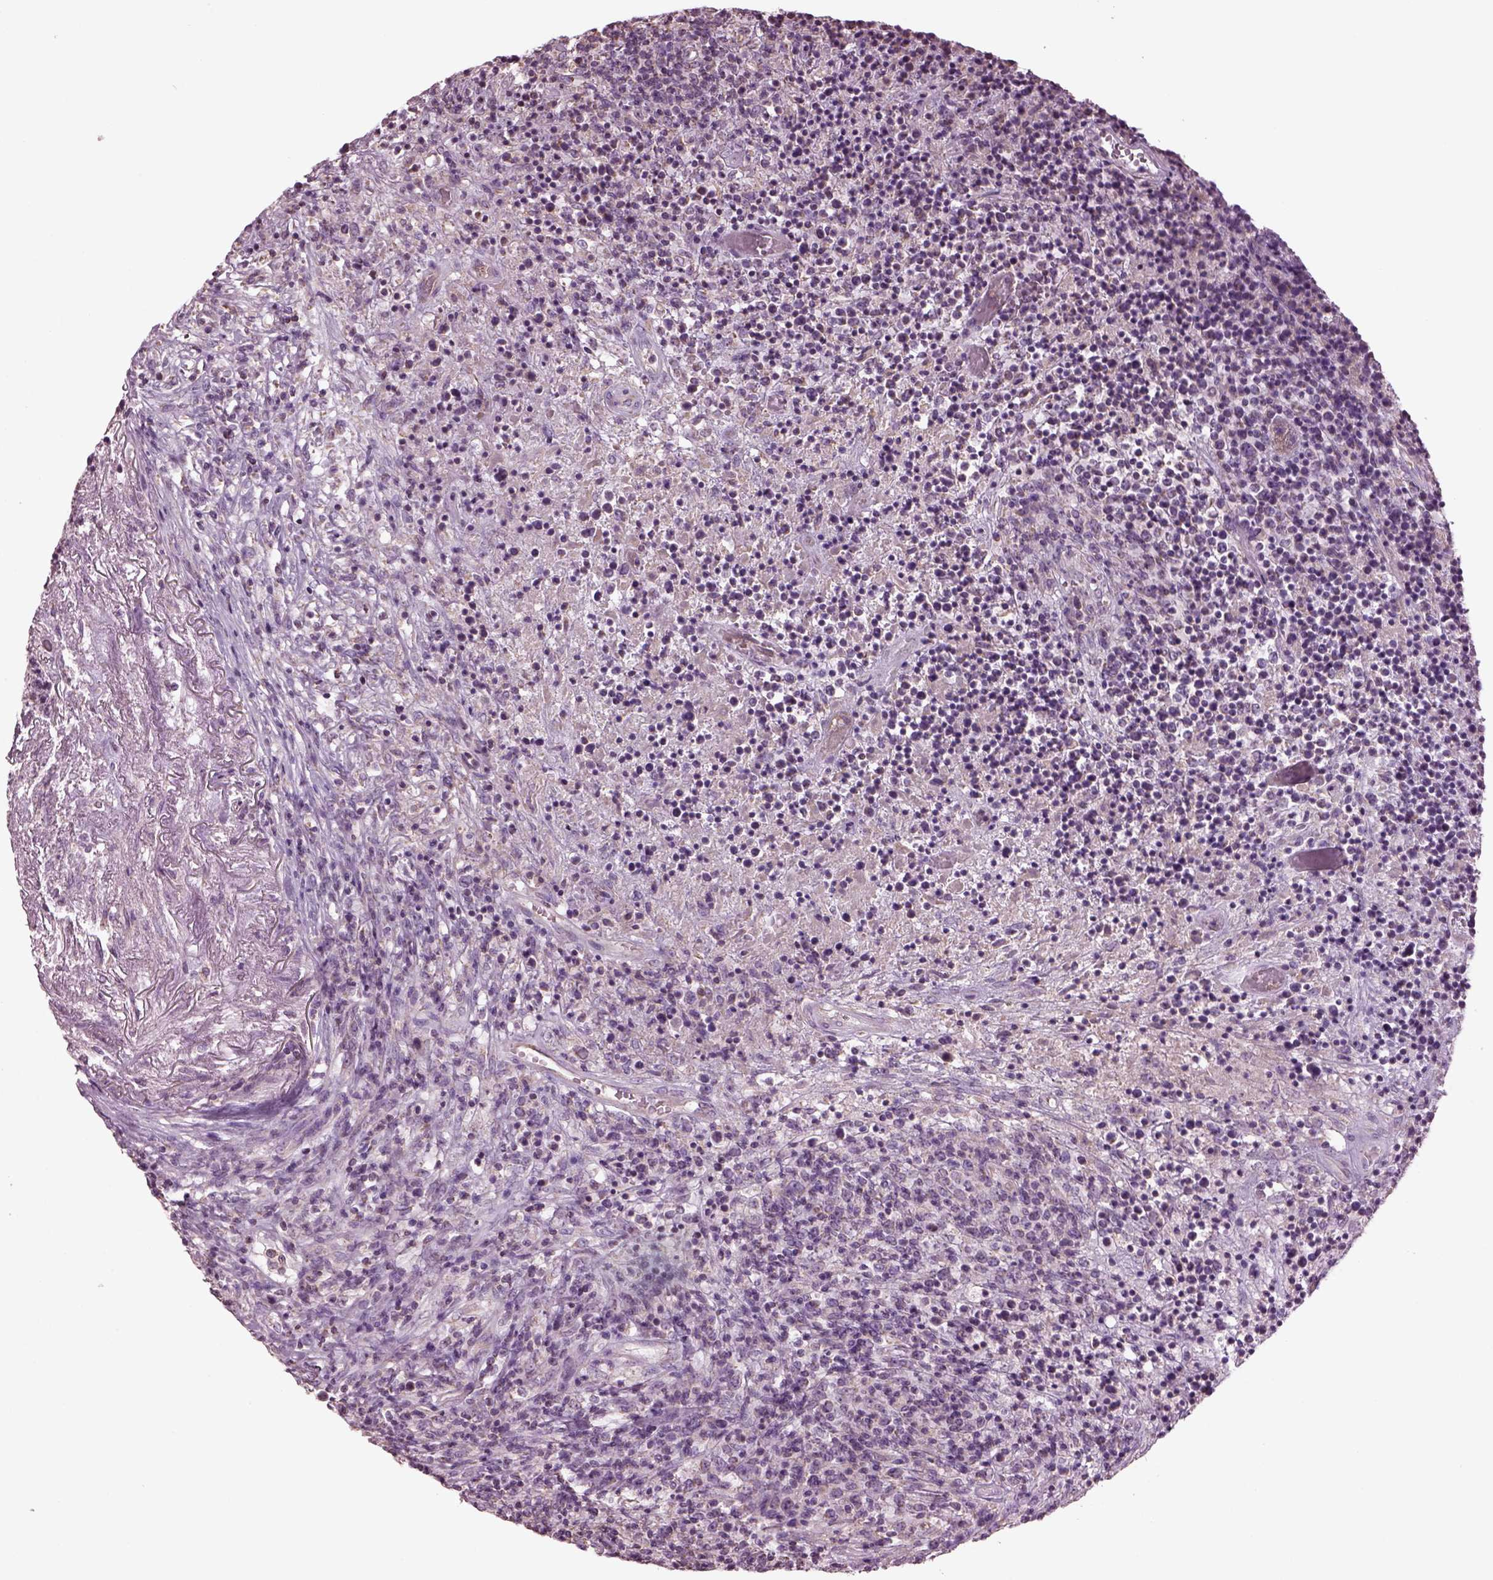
{"staining": {"intensity": "negative", "quantity": "none", "location": "none"}, "tissue": "lymphoma", "cell_type": "Tumor cells", "image_type": "cancer", "snomed": [{"axis": "morphology", "description": "Malignant lymphoma, non-Hodgkin's type, High grade"}, {"axis": "topography", "description": "Lung"}], "caption": "Lymphoma stained for a protein using IHC displays no expression tumor cells.", "gene": "SPATA7", "patient": {"sex": "male", "age": 79}}